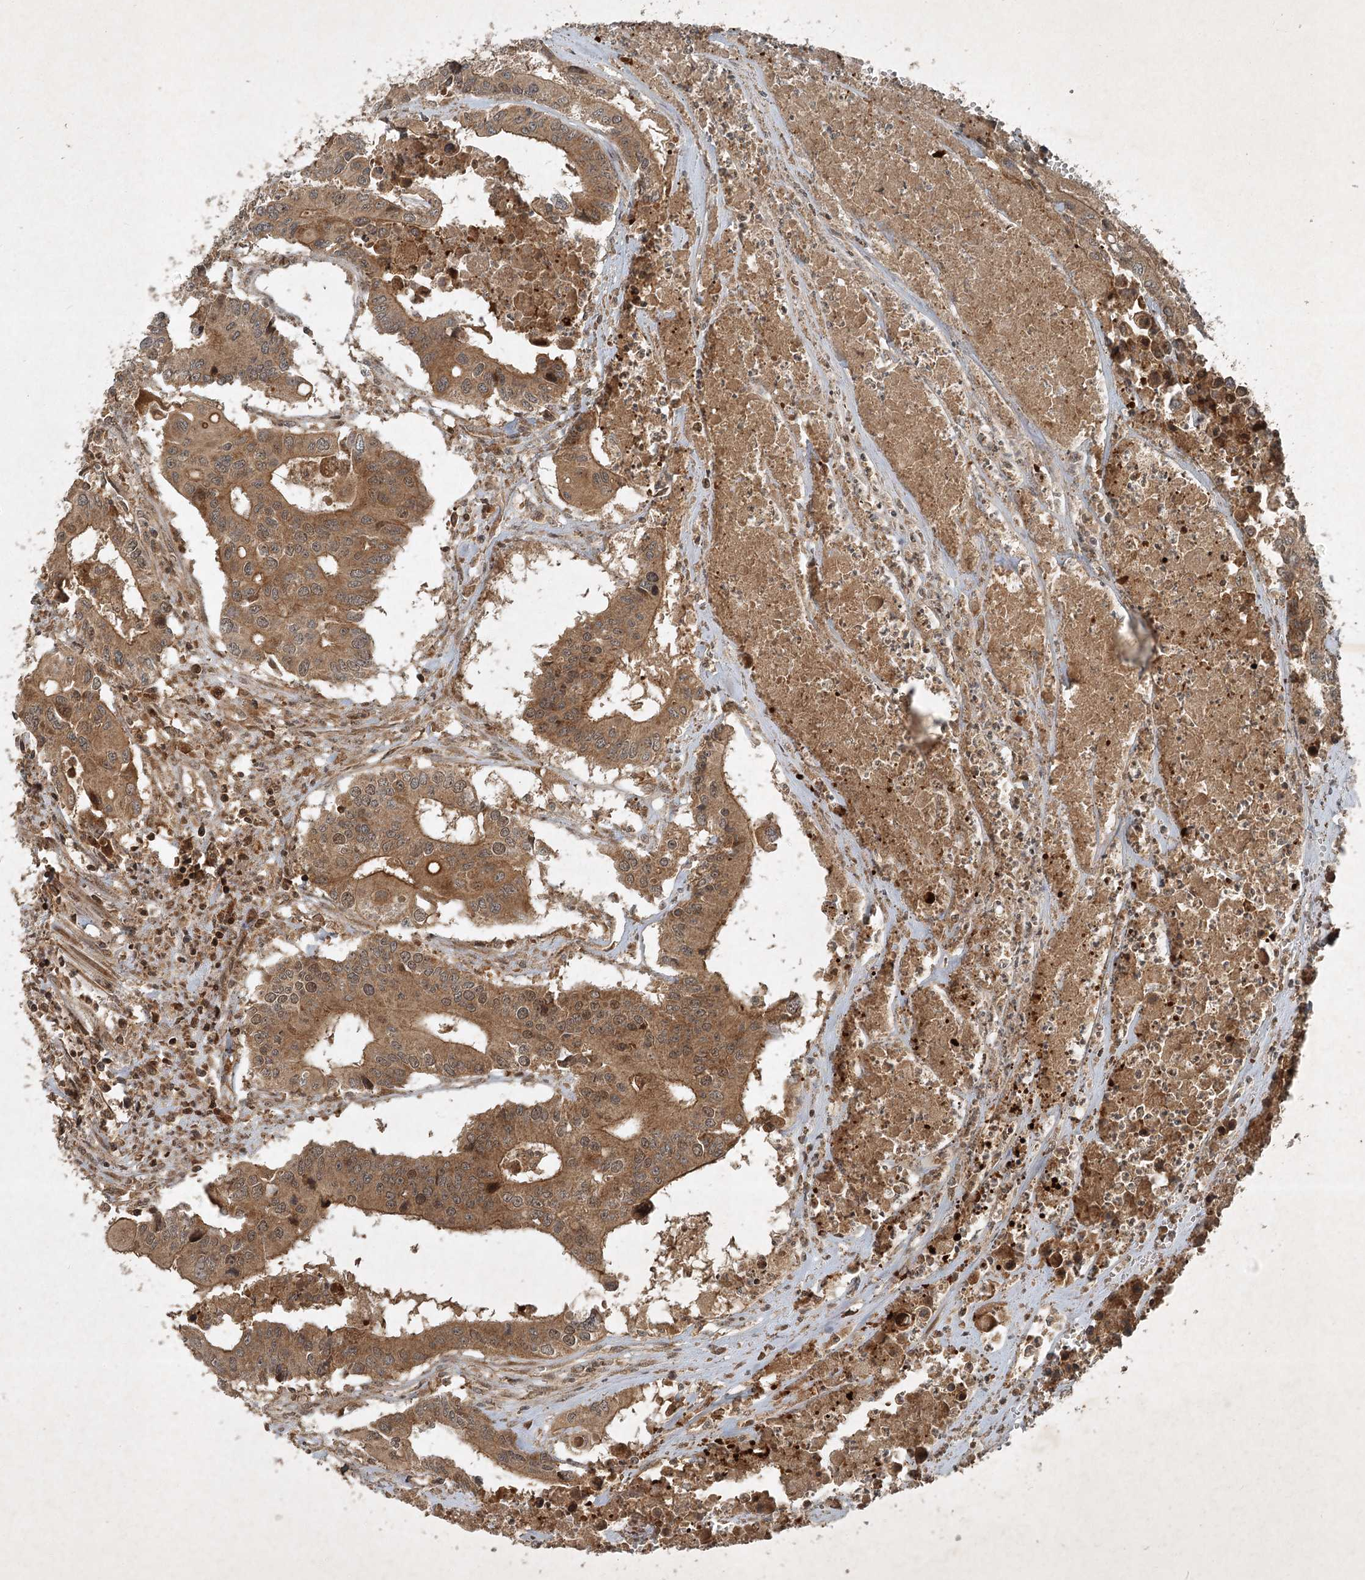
{"staining": {"intensity": "moderate", "quantity": ">75%", "location": "cytoplasmic/membranous,nuclear"}, "tissue": "colorectal cancer", "cell_type": "Tumor cells", "image_type": "cancer", "snomed": [{"axis": "morphology", "description": "Adenocarcinoma, NOS"}, {"axis": "topography", "description": "Colon"}], "caption": "An immunohistochemistry photomicrograph of tumor tissue is shown. Protein staining in brown shows moderate cytoplasmic/membranous and nuclear positivity in colorectal adenocarcinoma within tumor cells.", "gene": "UNC93A", "patient": {"sex": "male", "age": 77}}